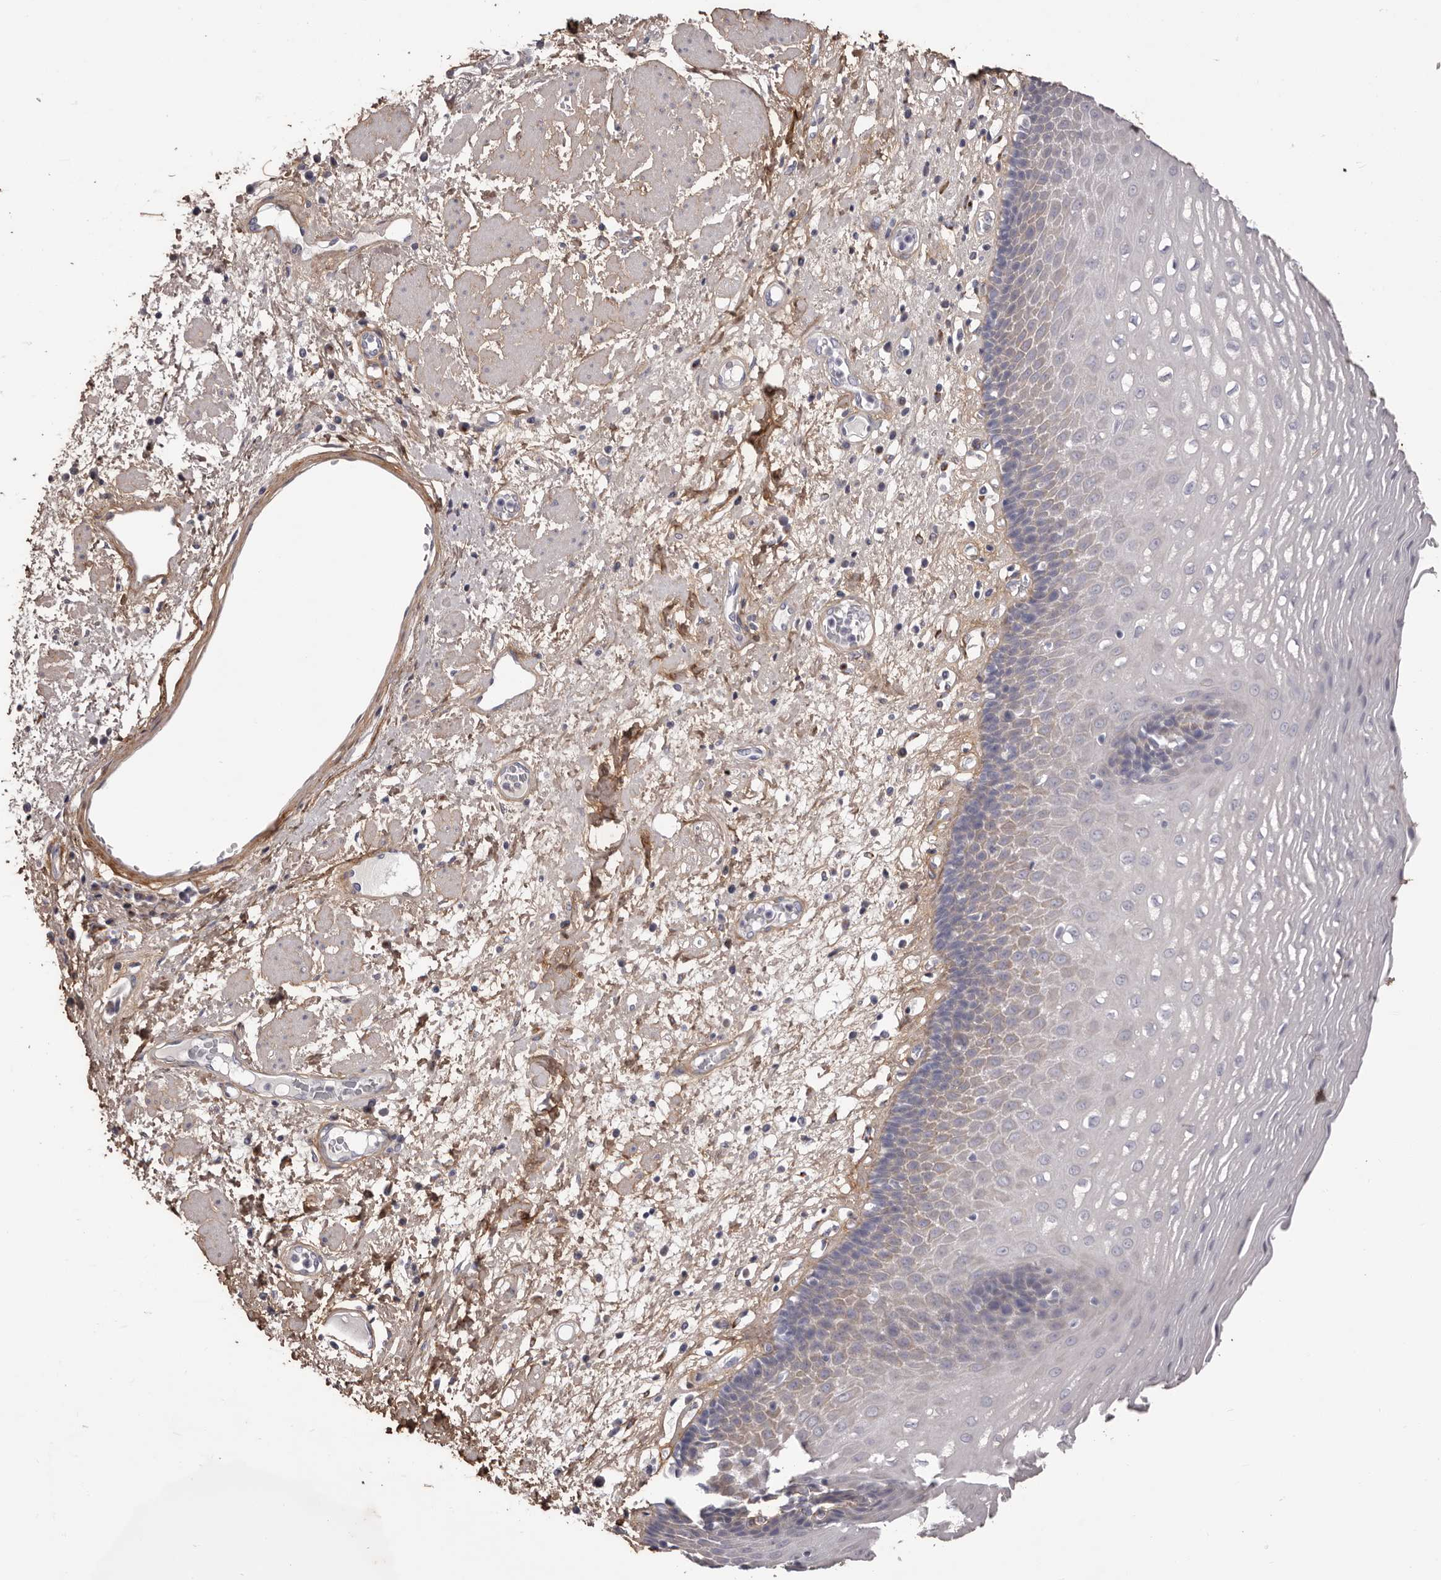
{"staining": {"intensity": "weak", "quantity": "<25%", "location": "cytoplasmic/membranous"}, "tissue": "esophagus", "cell_type": "Squamous epithelial cells", "image_type": "normal", "snomed": [{"axis": "morphology", "description": "Normal tissue, NOS"}, {"axis": "morphology", "description": "Adenocarcinoma, NOS"}, {"axis": "topography", "description": "Esophagus"}], "caption": "The immunohistochemistry micrograph has no significant staining in squamous epithelial cells of esophagus.", "gene": "COL6A1", "patient": {"sex": "male", "age": 62}}